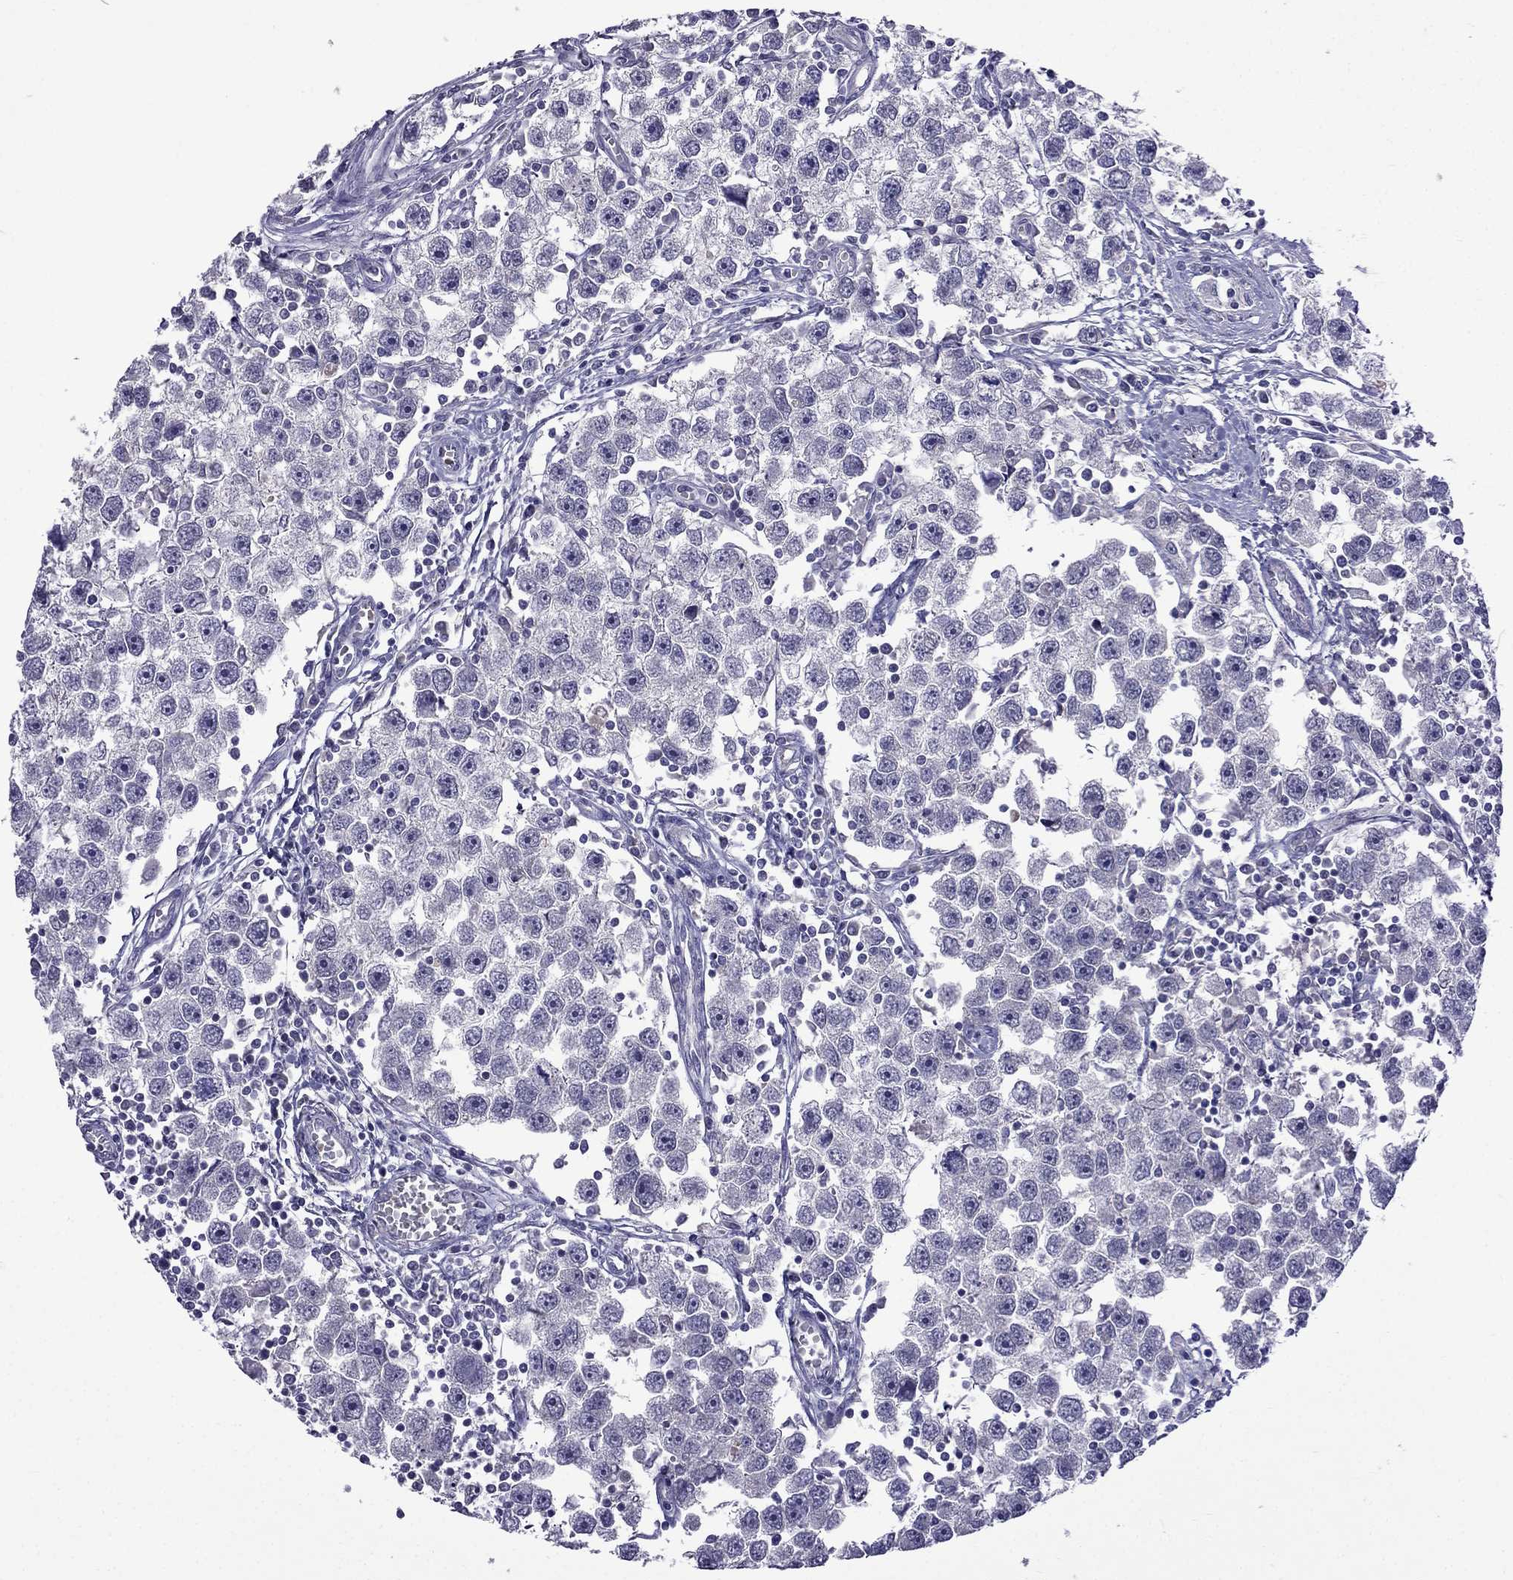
{"staining": {"intensity": "negative", "quantity": "none", "location": "none"}, "tissue": "testis cancer", "cell_type": "Tumor cells", "image_type": "cancer", "snomed": [{"axis": "morphology", "description": "Seminoma, NOS"}, {"axis": "topography", "description": "Testis"}], "caption": "Histopathology image shows no protein expression in tumor cells of seminoma (testis) tissue. (DAB immunohistochemistry (IHC) visualized using brightfield microscopy, high magnification).", "gene": "AQP9", "patient": {"sex": "male", "age": 30}}